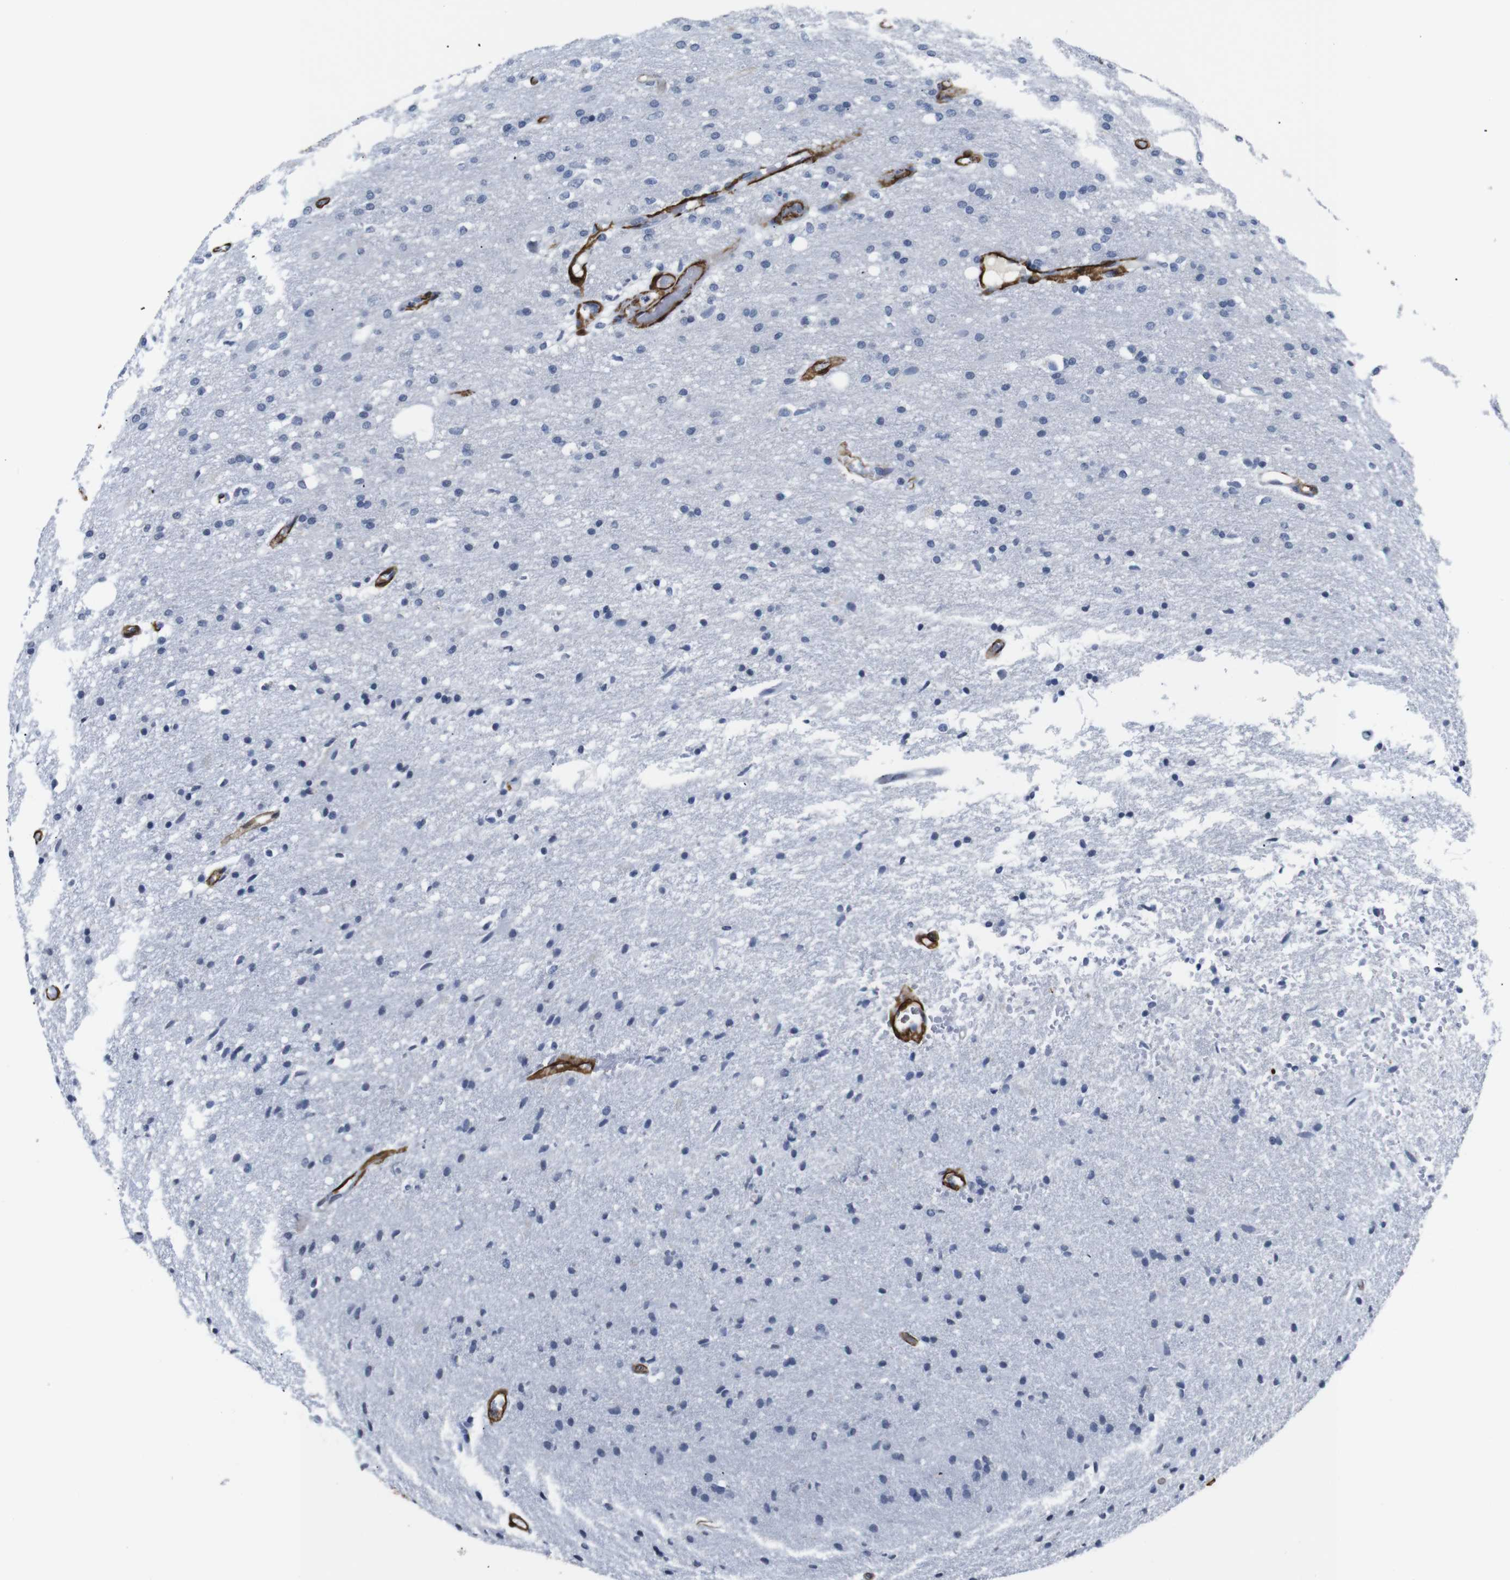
{"staining": {"intensity": "negative", "quantity": "none", "location": "none"}, "tissue": "glioma", "cell_type": "Tumor cells", "image_type": "cancer", "snomed": [{"axis": "morphology", "description": "Normal tissue, NOS"}, {"axis": "morphology", "description": "Glioma, malignant, High grade"}, {"axis": "topography", "description": "Cerebral cortex"}], "caption": "DAB (3,3'-diaminobenzidine) immunohistochemical staining of human malignant glioma (high-grade) displays no significant staining in tumor cells.", "gene": "ACTA2", "patient": {"sex": "male", "age": 77}}